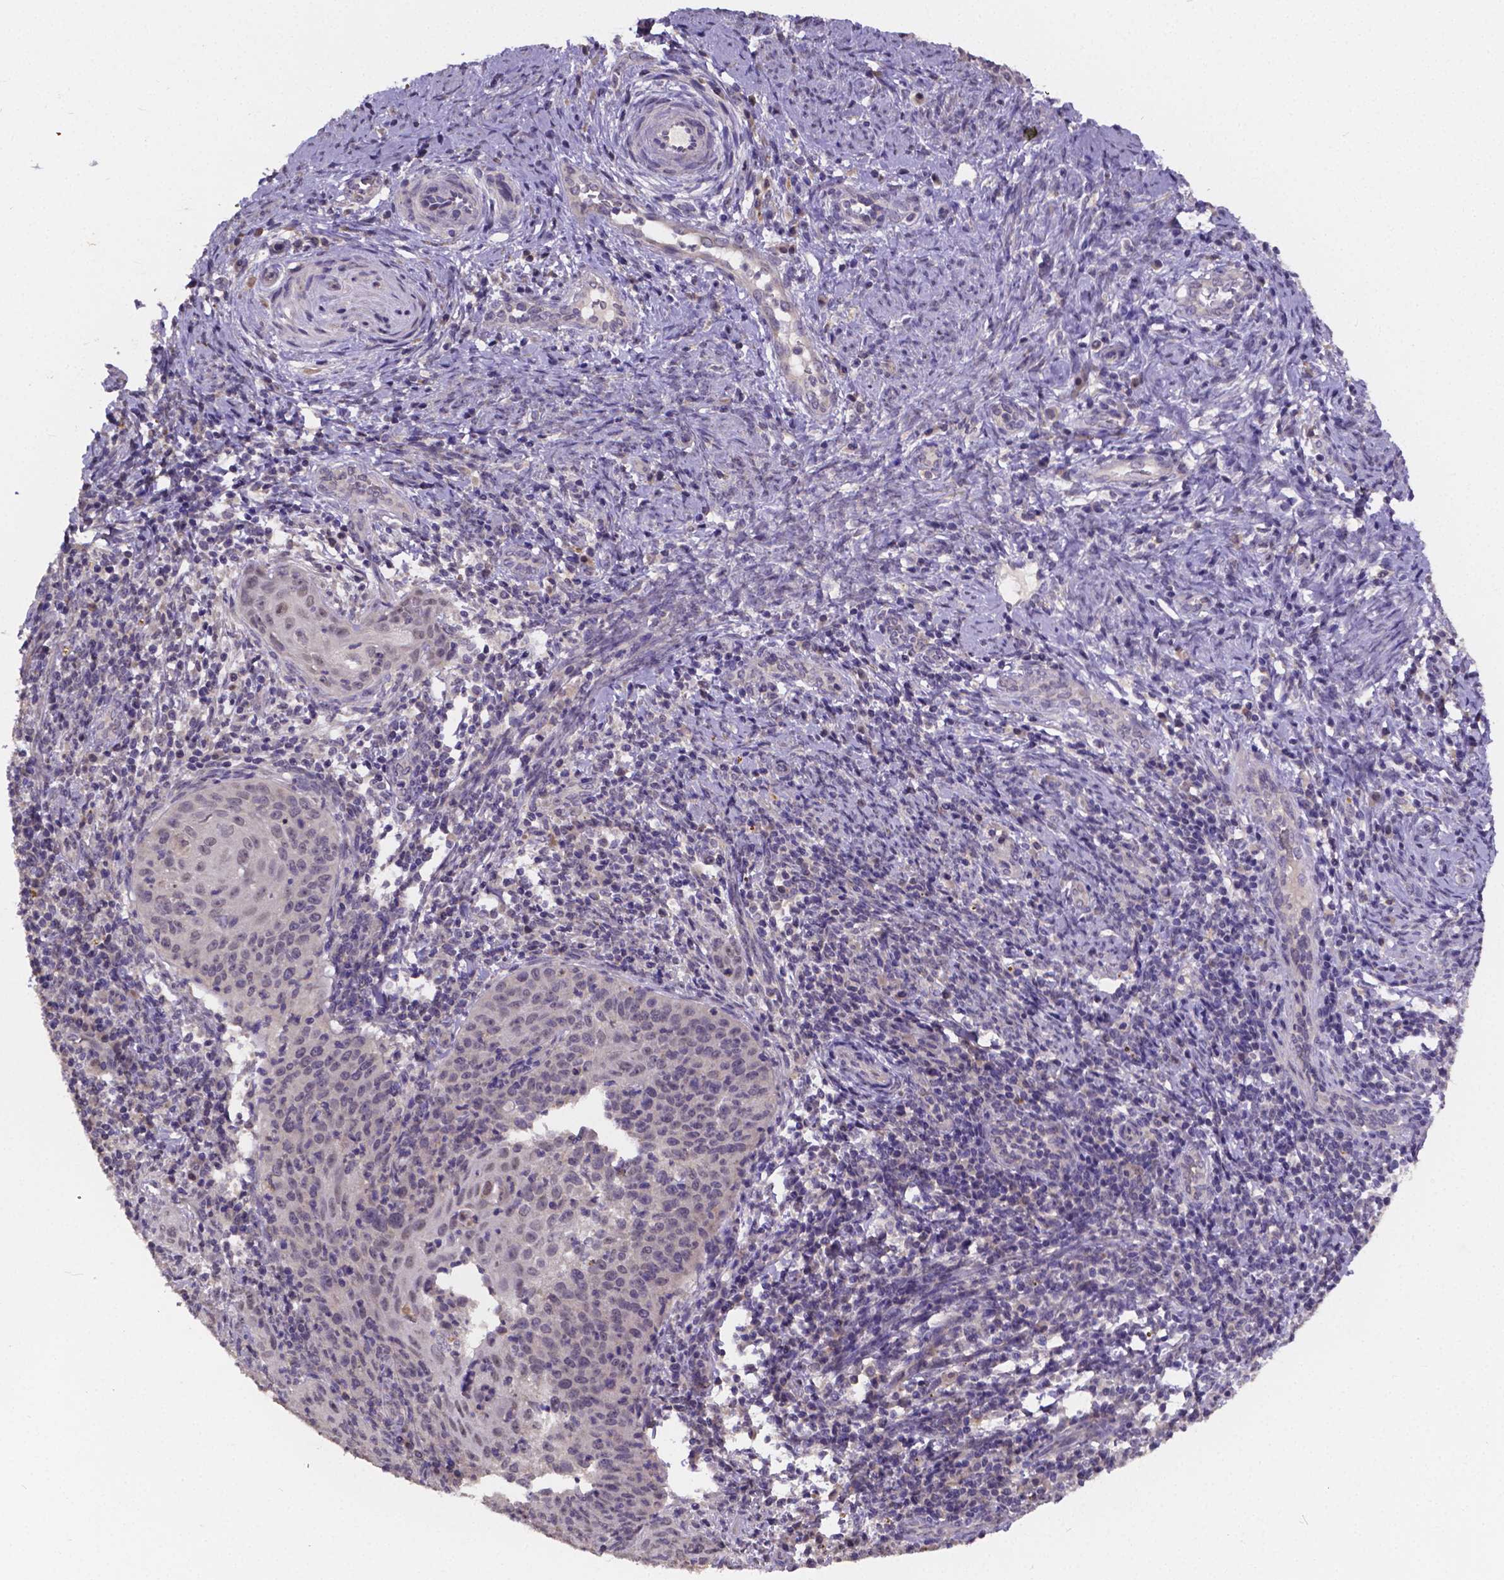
{"staining": {"intensity": "negative", "quantity": "none", "location": "none"}, "tissue": "cervical cancer", "cell_type": "Tumor cells", "image_type": "cancer", "snomed": [{"axis": "morphology", "description": "Squamous cell carcinoma, NOS"}, {"axis": "topography", "description": "Cervix"}], "caption": "Protein analysis of cervical squamous cell carcinoma shows no significant positivity in tumor cells.", "gene": "CTNNA2", "patient": {"sex": "female", "age": 30}}